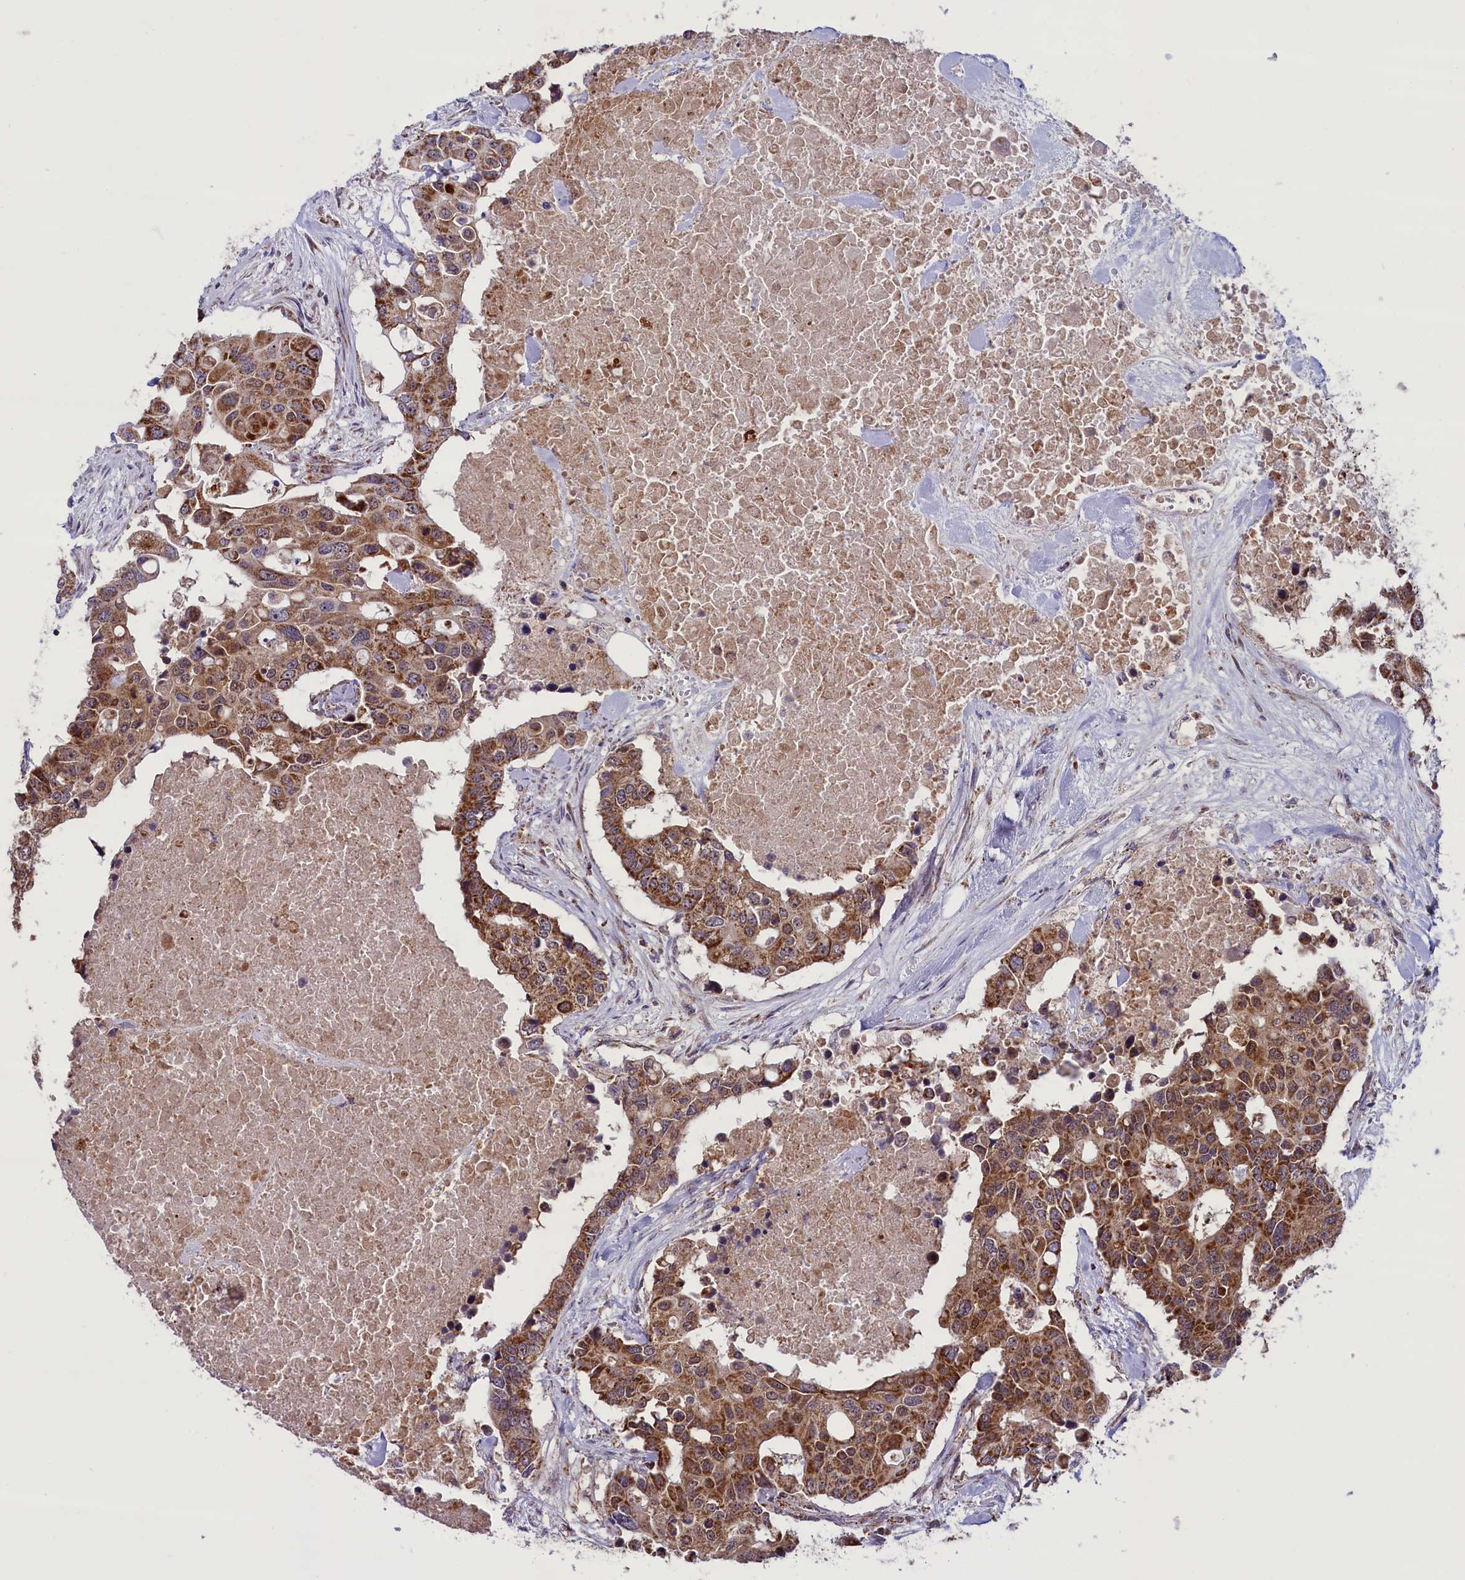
{"staining": {"intensity": "moderate", "quantity": ">75%", "location": "cytoplasmic/membranous"}, "tissue": "colorectal cancer", "cell_type": "Tumor cells", "image_type": "cancer", "snomed": [{"axis": "morphology", "description": "Adenocarcinoma, NOS"}, {"axis": "topography", "description": "Colon"}], "caption": "Immunohistochemical staining of colorectal cancer displays medium levels of moderate cytoplasmic/membranous protein expression in about >75% of tumor cells.", "gene": "GLRX5", "patient": {"sex": "male", "age": 77}}